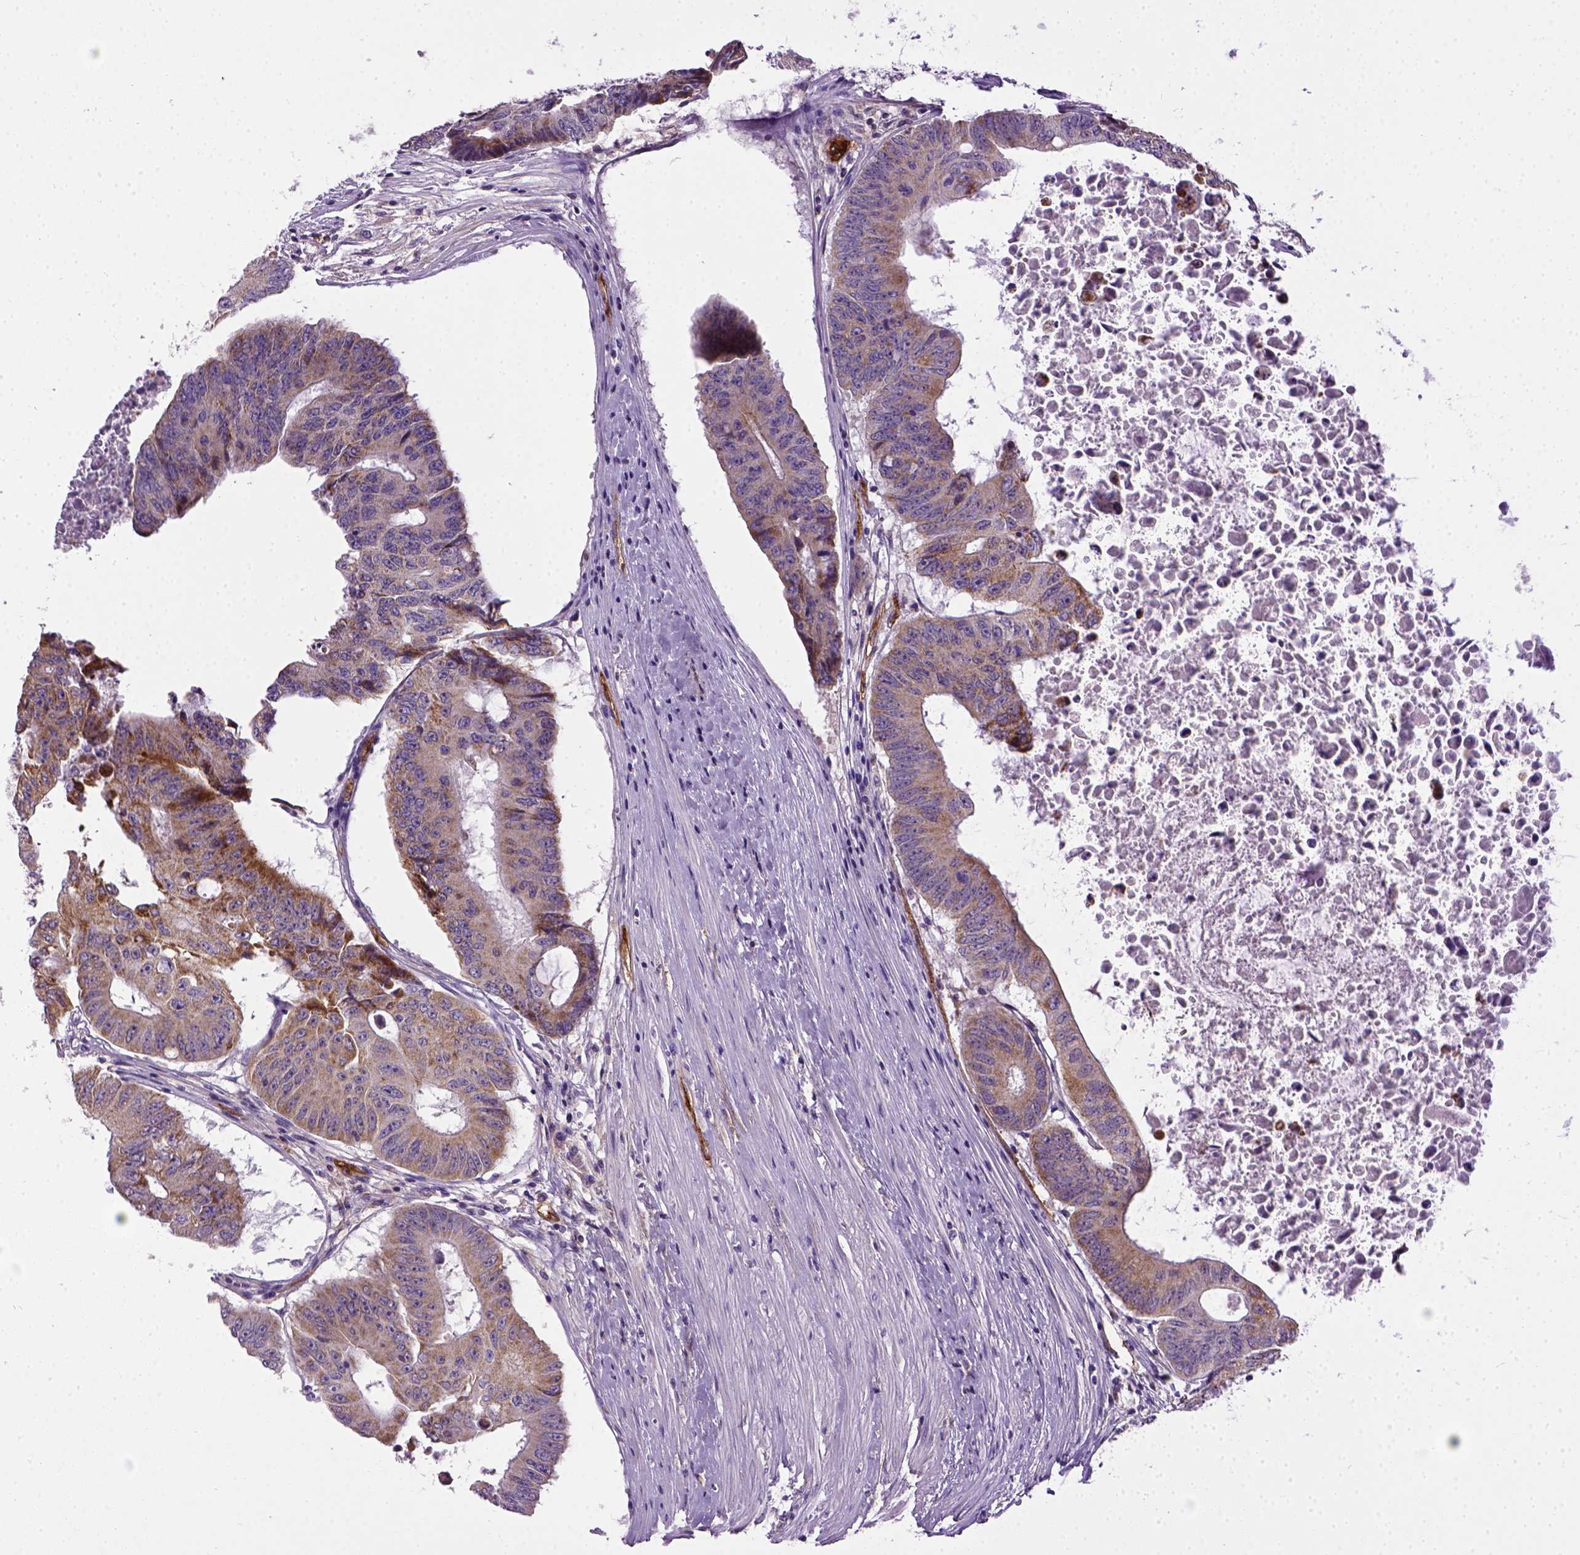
{"staining": {"intensity": "weak", "quantity": ">75%", "location": "cytoplasmic/membranous"}, "tissue": "colorectal cancer", "cell_type": "Tumor cells", "image_type": "cancer", "snomed": [{"axis": "morphology", "description": "Adenocarcinoma, NOS"}, {"axis": "topography", "description": "Rectum"}], "caption": "Human colorectal adenocarcinoma stained with a protein marker demonstrates weak staining in tumor cells.", "gene": "ENG", "patient": {"sex": "male", "age": 59}}